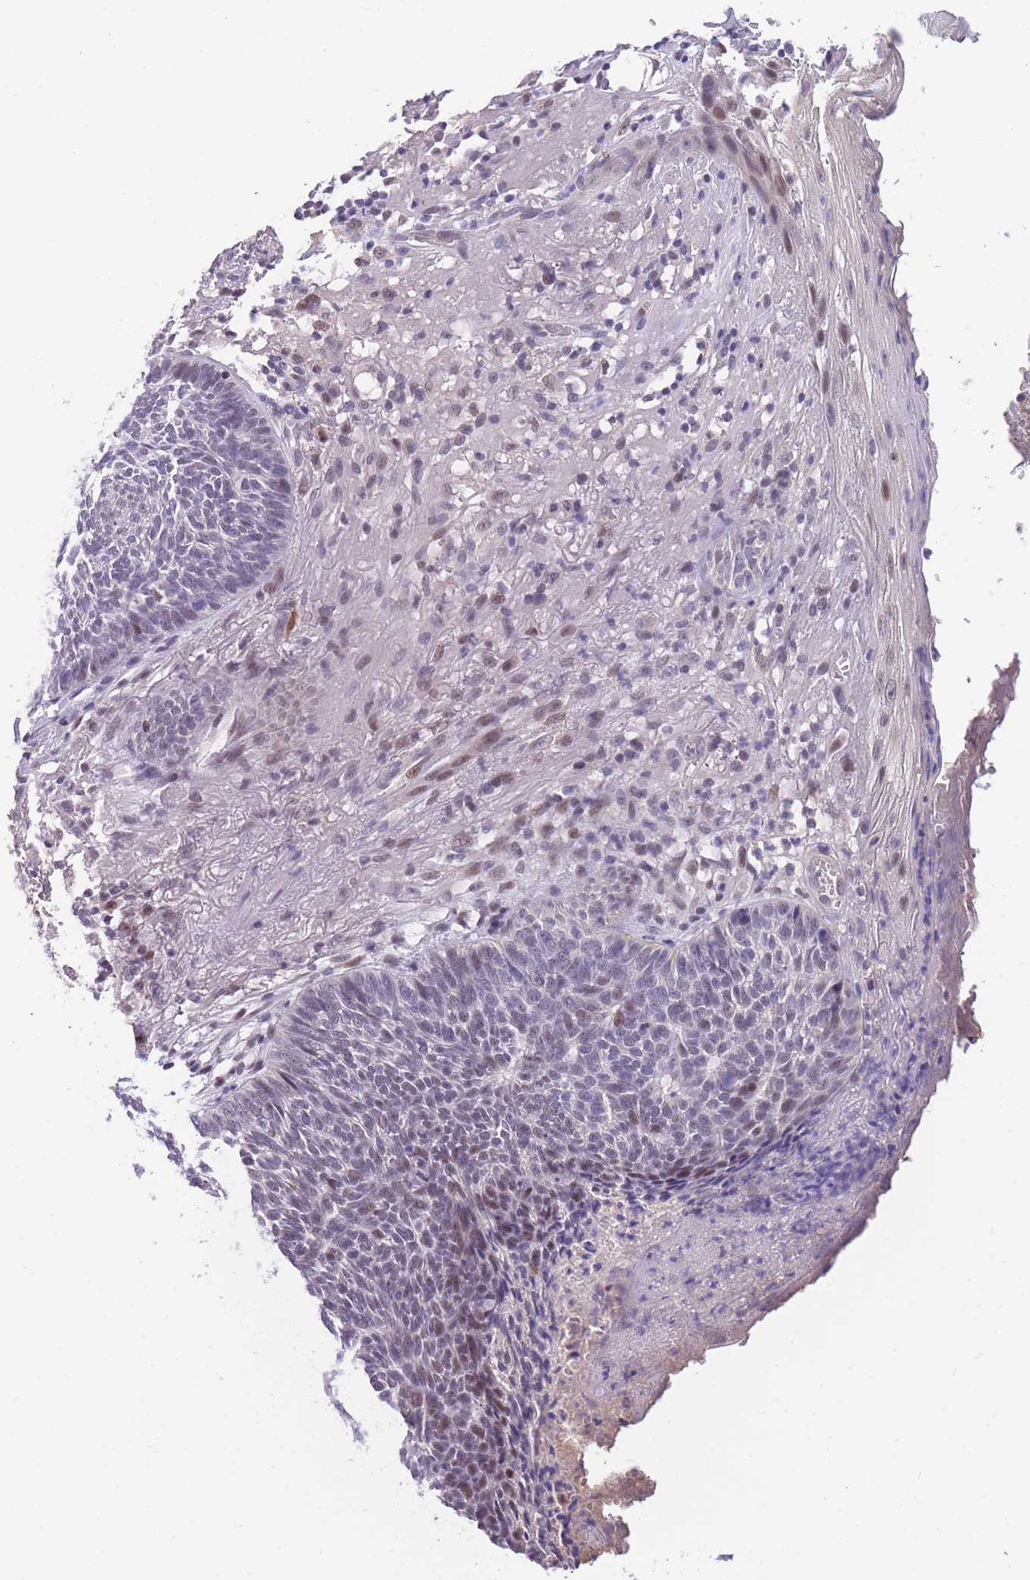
{"staining": {"intensity": "weak", "quantity": "<25%", "location": "nuclear"}, "tissue": "skin cancer", "cell_type": "Tumor cells", "image_type": "cancer", "snomed": [{"axis": "morphology", "description": "Normal tissue, NOS"}, {"axis": "morphology", "description": "Basal cell carcinoma"}, {"axis": "topography", "description": "Skin"}], "caption": "Tumor cells are negative for brown protein staining in skin basal cell carcinoma. (Stains: DAB (3,3'-diaminobenzidine) immunohistochemistry (IHC) with hematoxylin counter stain, Microscopy: brightfield microscopy at high magnification).", "gene": "SLC35F2", "patient": {"sex": "male", "age": 64}}